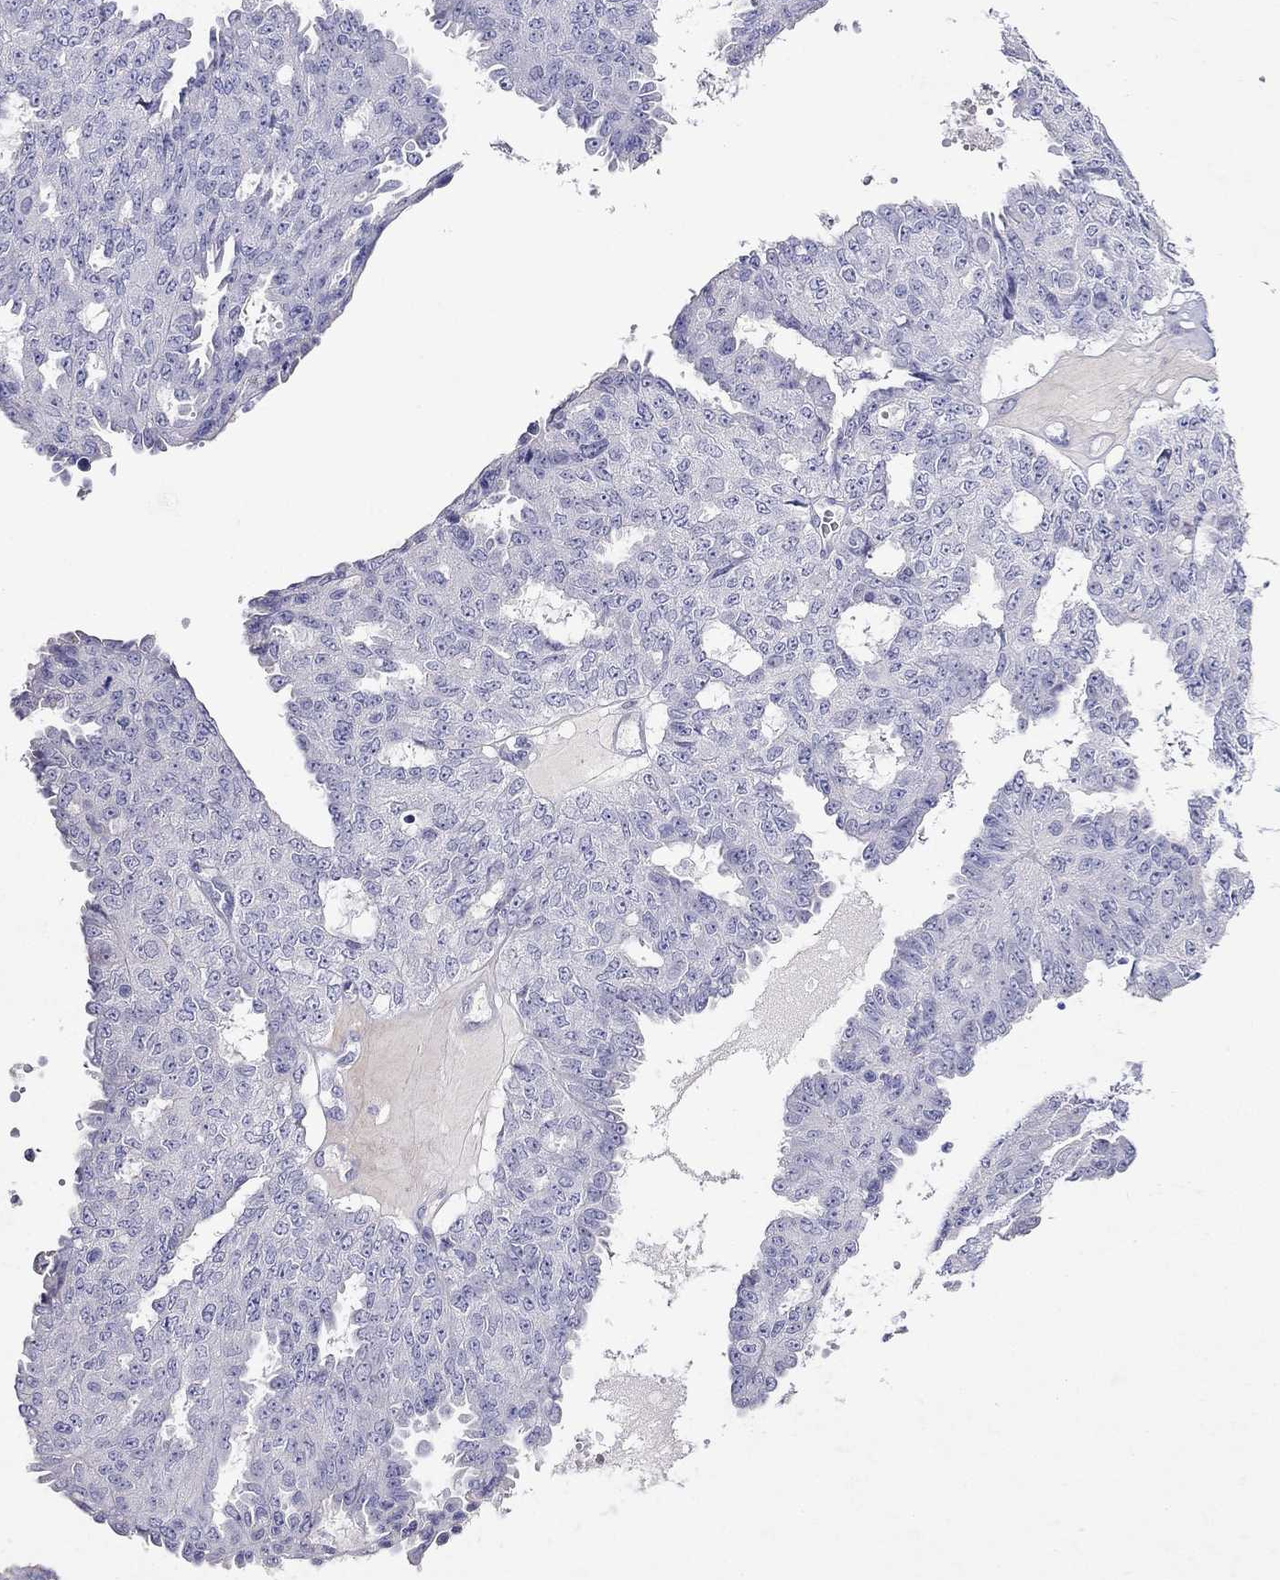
{"staining": {"intensity": "negative", "quantity": "none", "location": "none"}, "tissue": "ovarian cancer", "cell_type": "Tumor cells", "image_type": "cancer", "snomed": [{"axis": "morphology", "description": "Cystadenocarcinoma, serous, NOS"}, {"axis": "topography", "description": "Ovary"}], "caption": "A high-resolution image shows immunohistochemistry staining of ovarian cancer, which shows no significant expression in tumor cells. (DAB (3,3'-diaminobenzidine) immunohistochemistry (IHC), high magnification).", "gene": "GNAT3", "patient": {"sex": "female", "age": 71}}